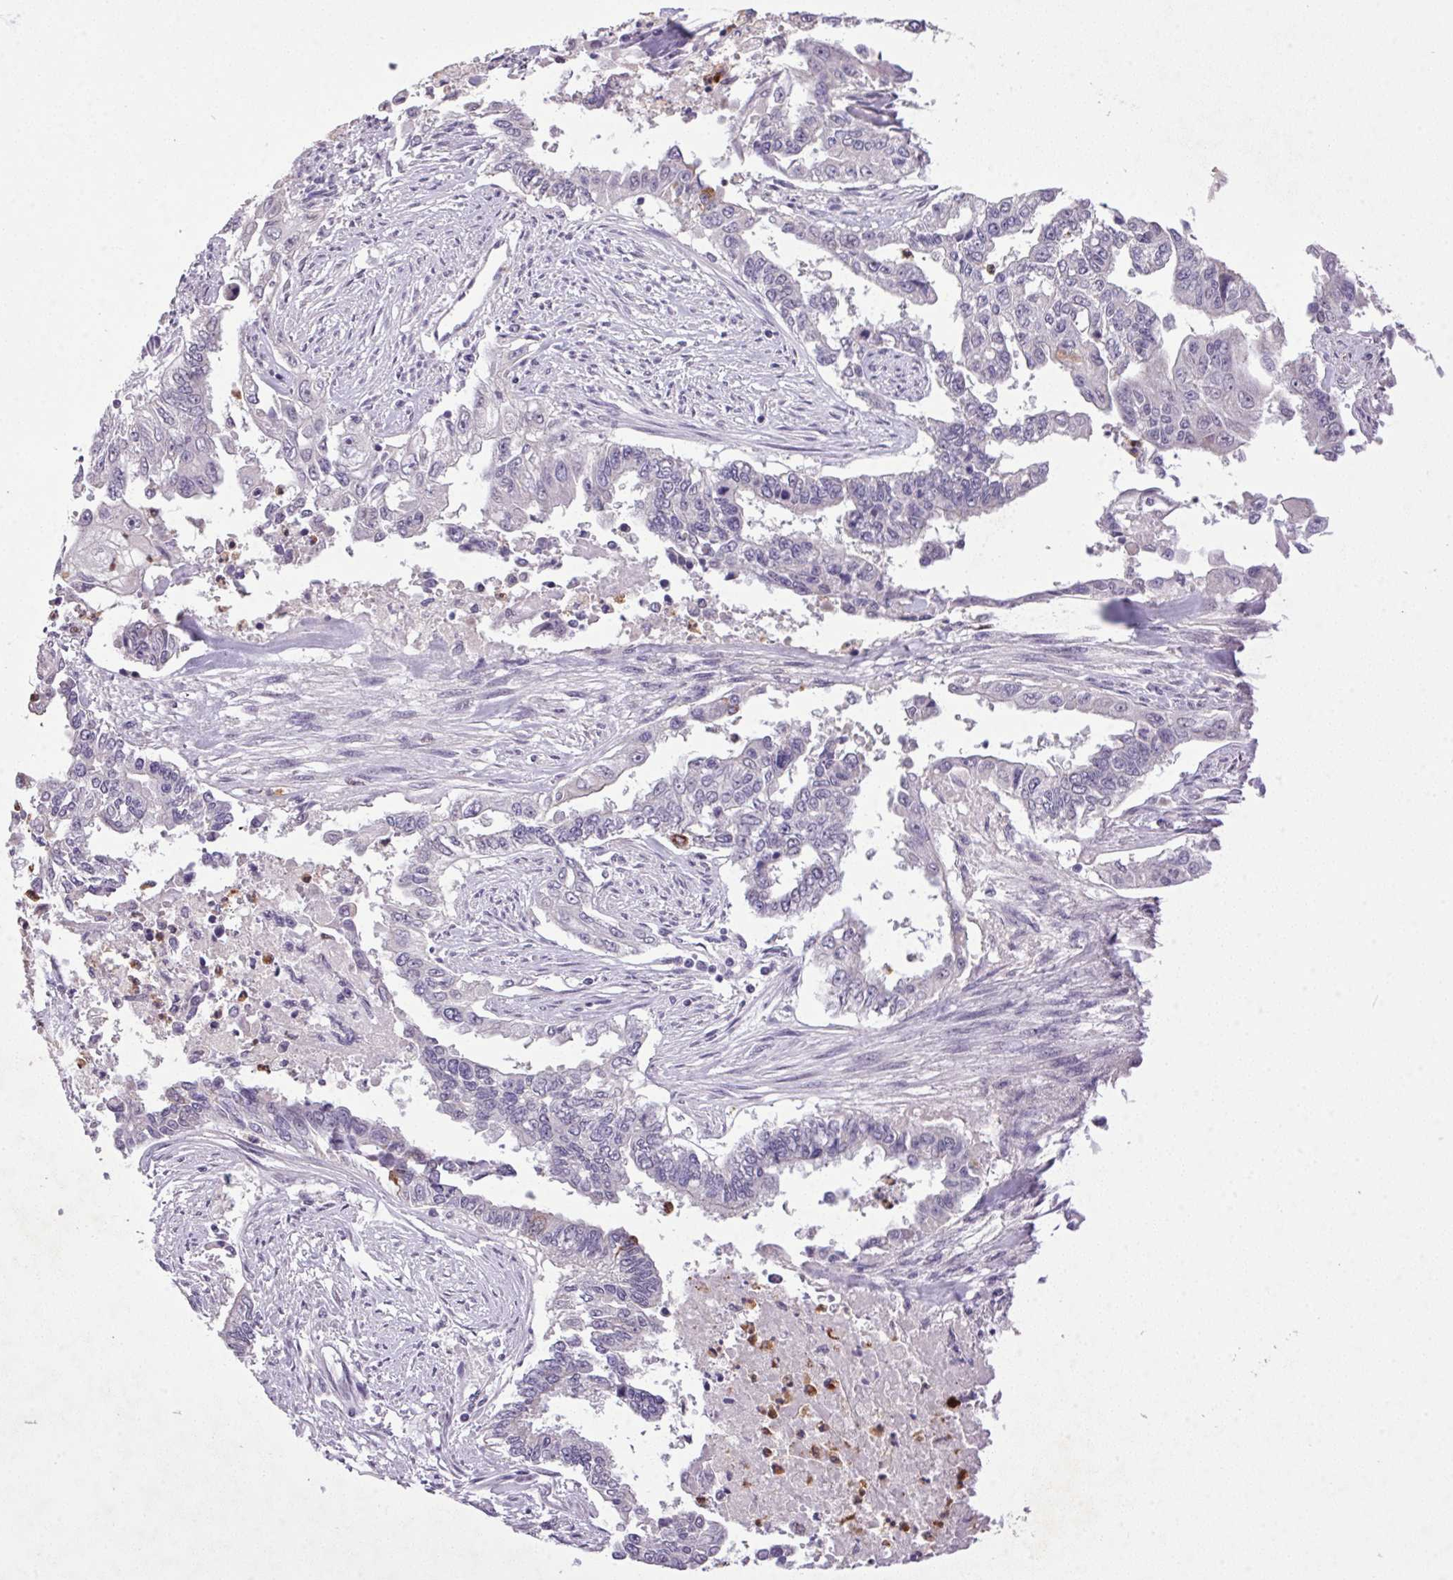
{"staining": {"intensity": "strong", "quantity": "<25%", "location": "cytoplasmic/membranous"}, "tissue": "endometrial cancer", "cell_type": "Tumor cells", "image_type": "cancer", "snomed": [{"axis": "morphology", "description": "Adenocarcinoma, NOS"}, {"axis": "topography", "description": "Uterus"}], "caption": "Human endometrial cancer (adenocarcinoma) stained for a protein (brown) shows strong cytoplasmic/membranous positive expression in approximately <25% of tumor cells.", "gene": "TRDN", "patient": {"sex": "female", "age": 59}}